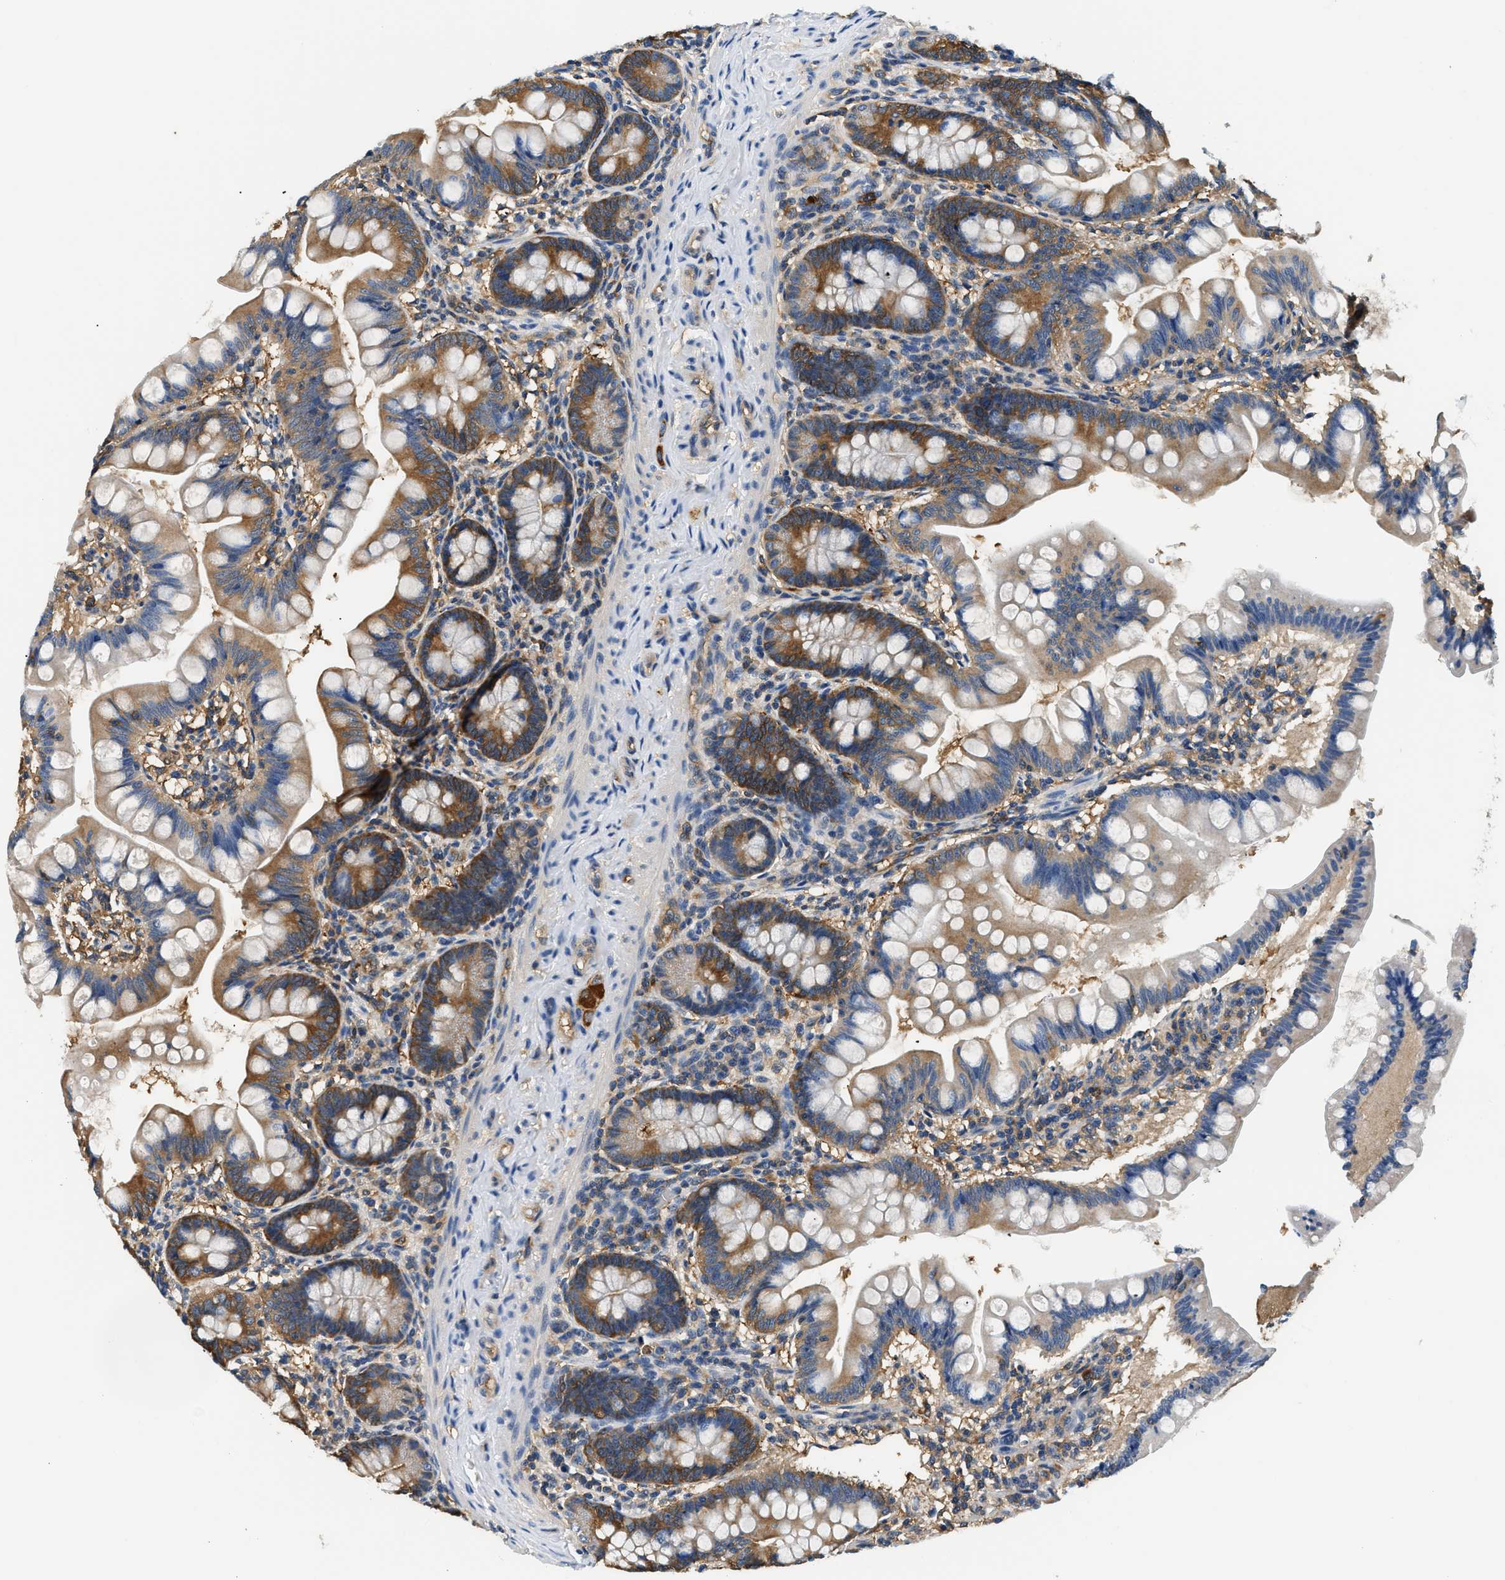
{"staining": {"intensity": "moderate", "quantity": "25%-75%", "location": "cytoplasmic/membranous"}, "tissue": "small intestine", "cell_type": "Glandular cells", "image_type": "normal", "snomed": [{"axis": "morphology", "description": "Normal tissue, NOS"}, {"axis": "topography", "description": "Small intestine"}], "caption": "Immunohistochemistry micrograph of unremarkable small intestine stained for a protein (brown), which demonstrates medium levels of moderate cytoplasmic/membranous staining in approximately 25%-75% of glandular cells.", "gene": "PPP2R1B", "patient": {"sex": "male", "age": 7}}